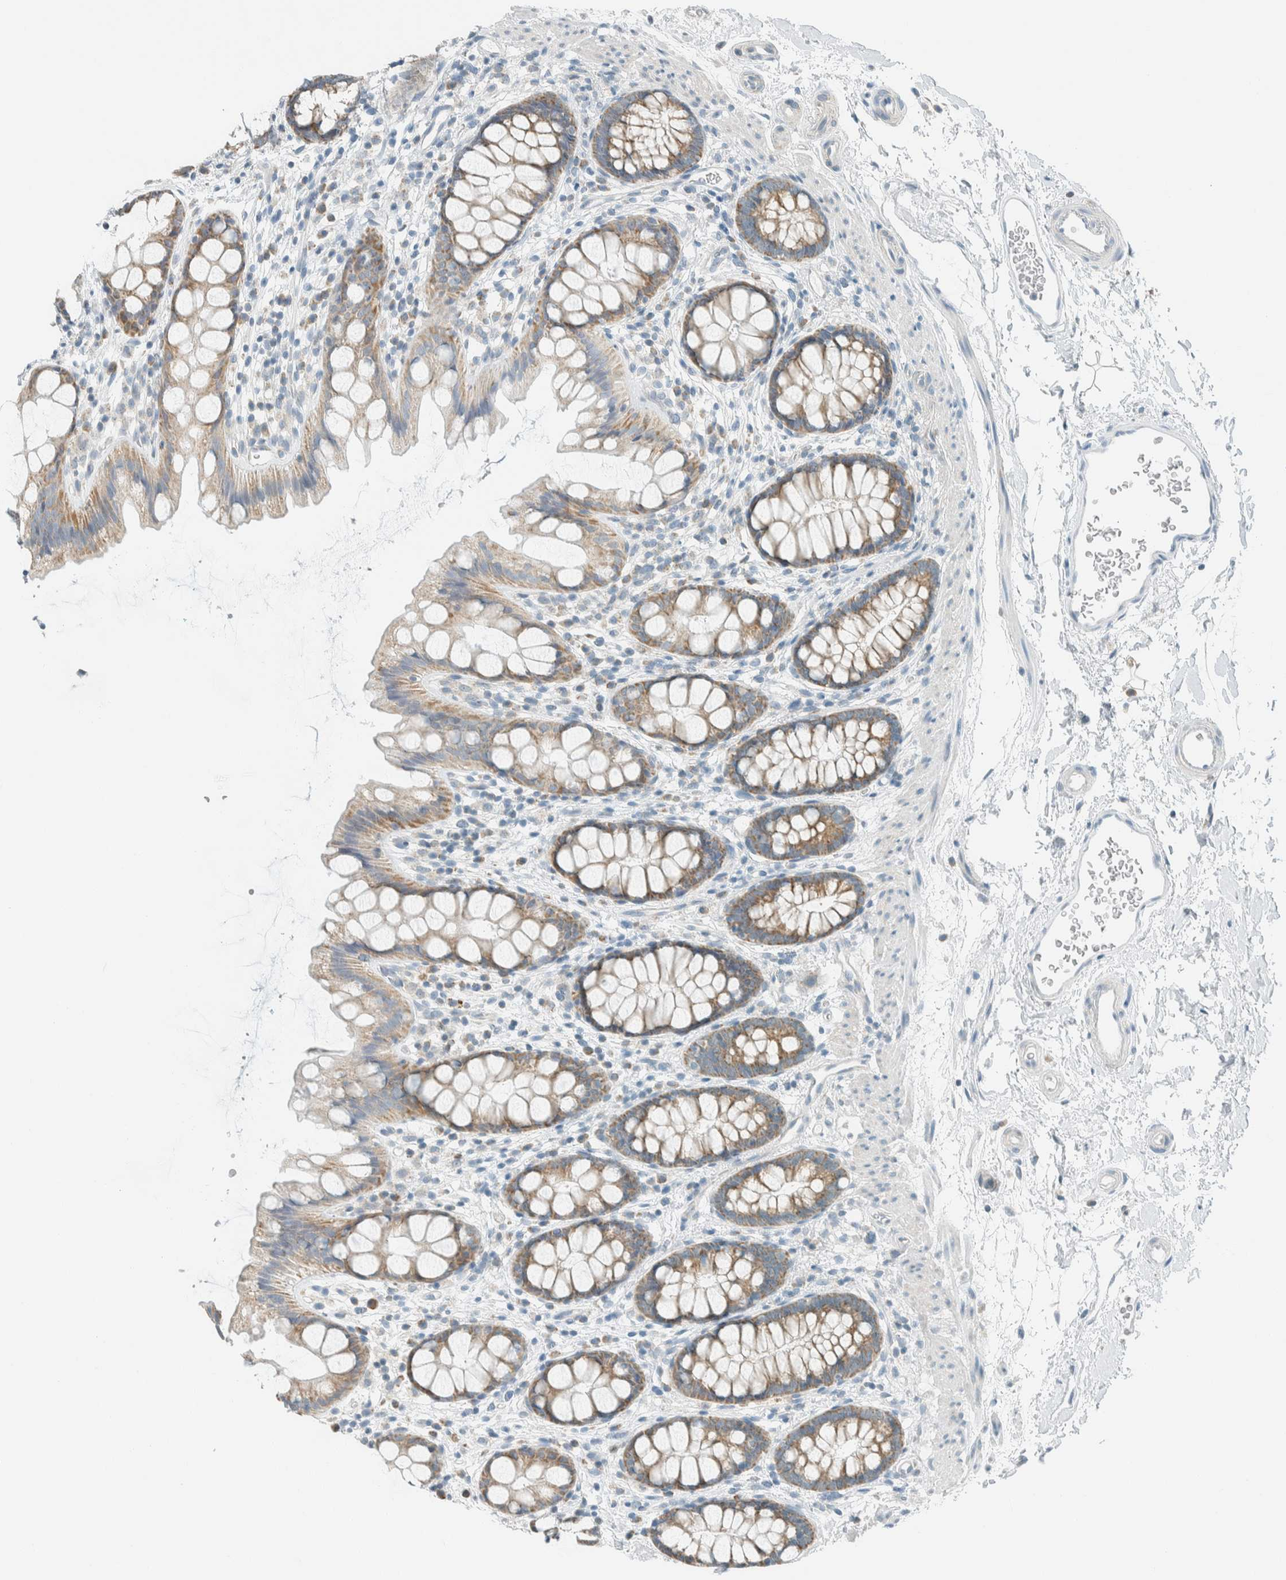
{"staining": {"intensity": "moderate", "quantity": "25%-75%", "location": "cytoplasmic/membranous"}, "tissue": "rectum", "cell_type": "Glandular cells", "image_type": "normal", "snomed": [{"axis": "morphology", "description": "Normal tissue, NOS"}, {"axis": "topography", "description": "Rectum"}], "caption": "About 25%-75% of glandular cells in benign rectum display moderate cytoplasmic/membranous protein expression as visualized by brown immunohistochemical staining.", "gene": "AARSD1", "patient": {"sex": "female", "age": 65}}